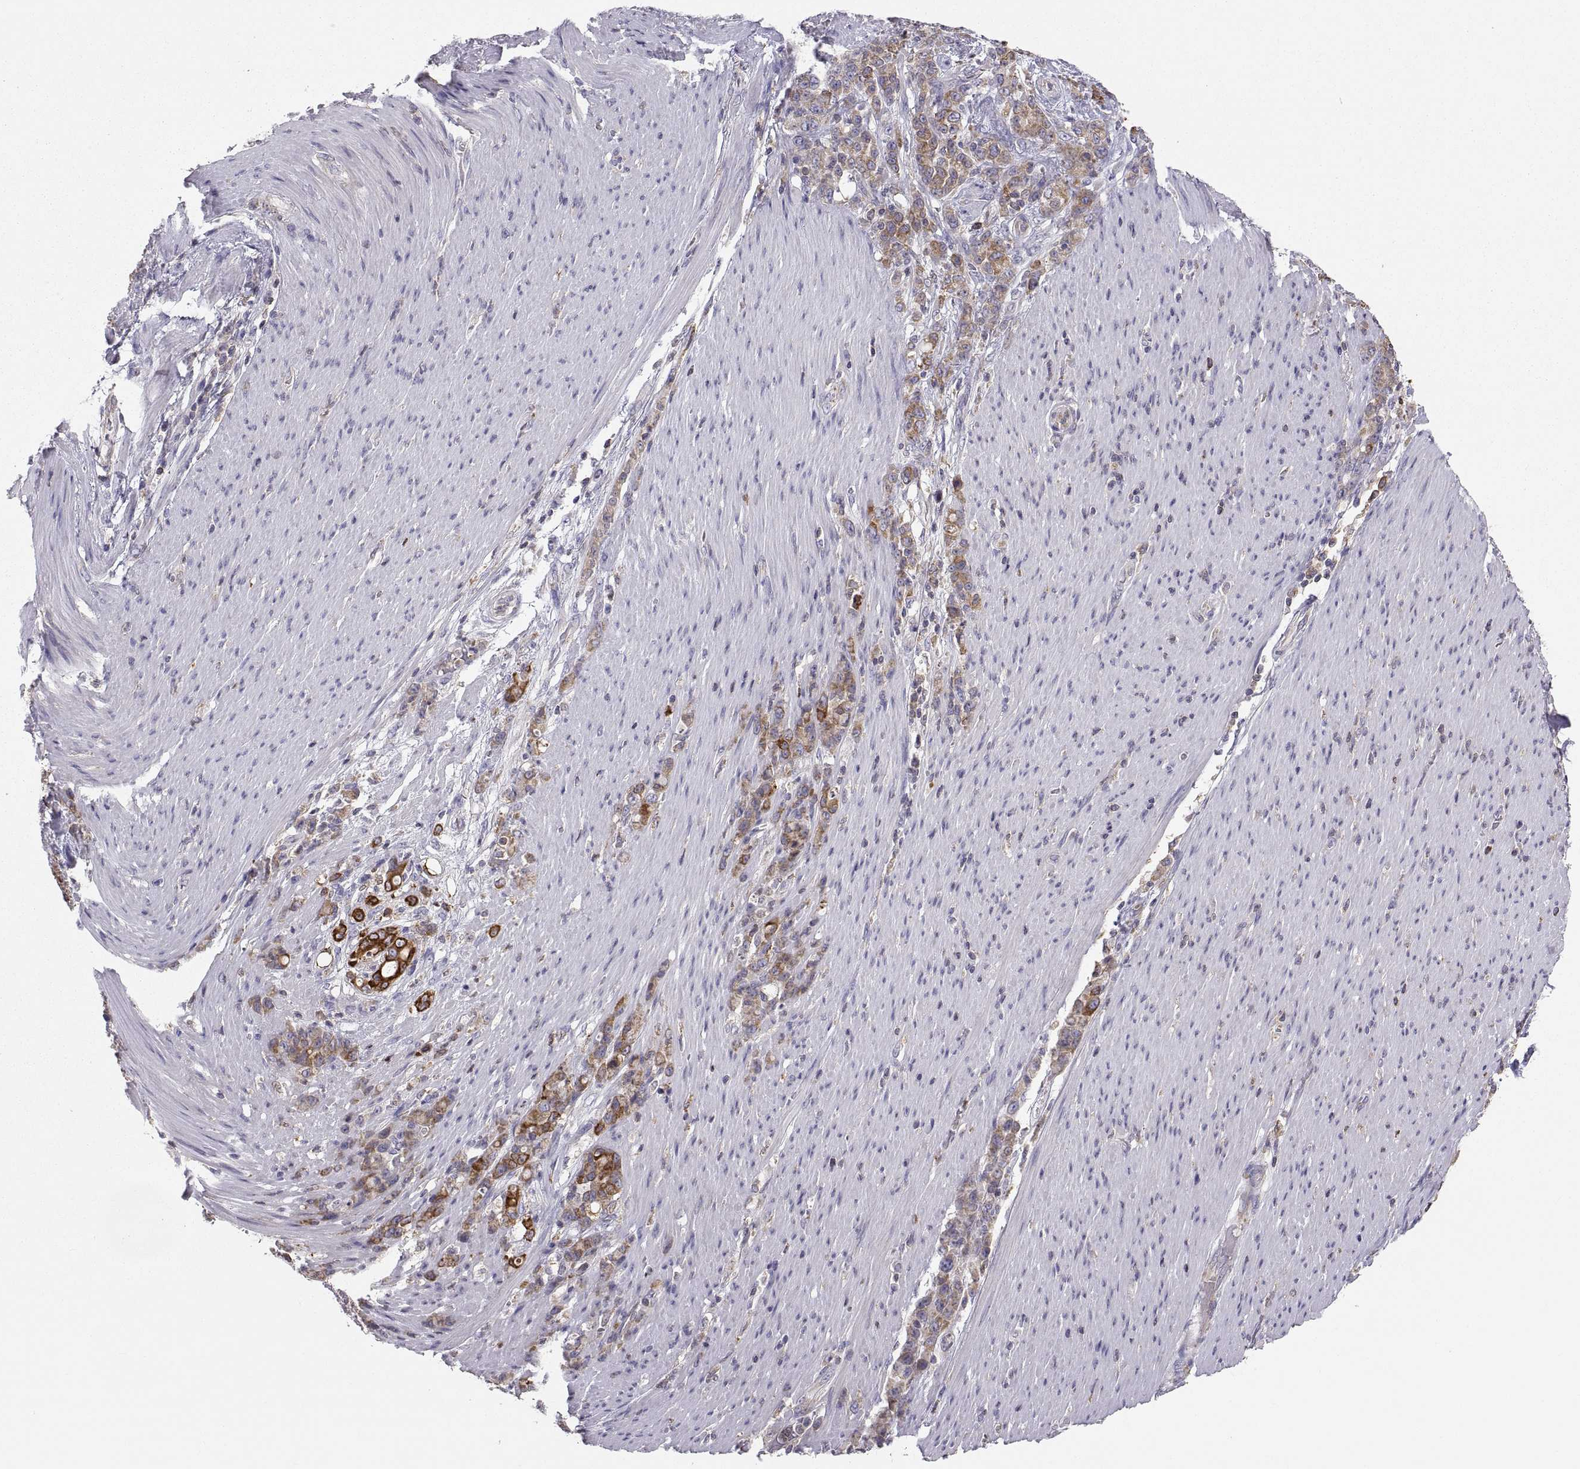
{"staining": {"intensity": "strong", "quantity": "25%-75%", "location": "cytoplasmic/membranous"}, "tissue": "stomach cancer", "cell_type": "Tumor cells", "image_type": "cancer", "snomed": [{"axis": "morphology", "description": "Adenocarcinoma, NOS"}, {"axis": "topography", "description": "Stomach"}], "caption": "IHC of adenocarcinoma (stomach) exhibits high levels of strong cytoplasmic/membranous staining in approximately 25%-75% of tumor cells. (DAB IHC with brightfield microscopy, high magnification).", "gene": "ERO1A", "patient": {"sex": "female", "age": 79}}